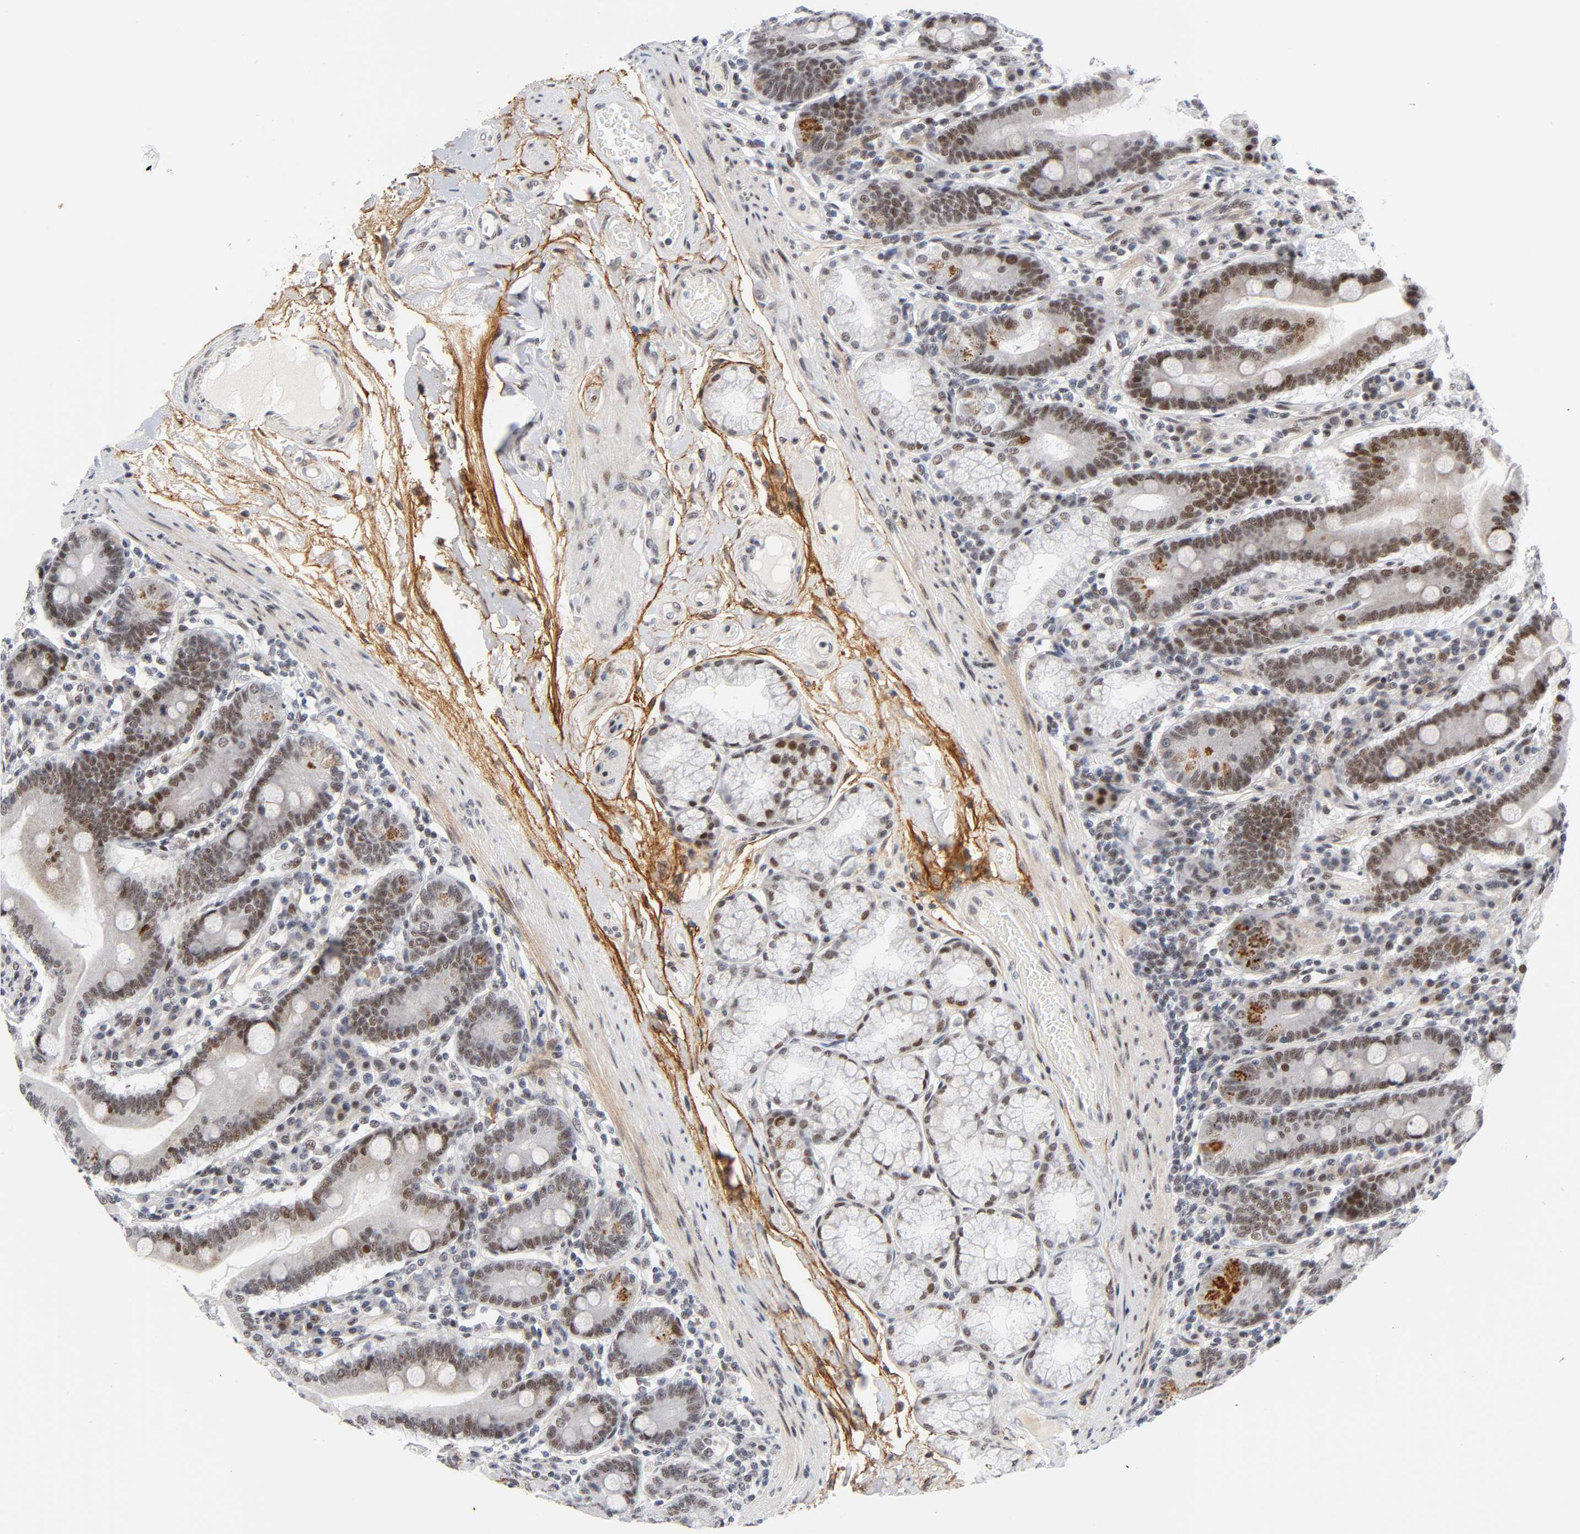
{"staining": {"intensity": "moderate", "quantity": ">75%", "location": "nuclear"}, "tissue": "duodenum", "cell_type": "Glandular cells", "image_type": "normal", "snomed": [{"axis": "morphology", "description": "Normal tissue, NOS"}, {"axis": "topography", "description": "Duodenum"}], "caption": "IHC staining of unremarkable duodenum, which displays medium levels of moderate nuclear staining in approximately >75% of glandular cells indicating moderate nuclear protein staining. The staining was performed using DAB (brown) for protein detection and nuclei were counterstained in hematoxylin (blue).", "gene": "DIDO1", "patient": {"sex": "female", "age": 64}}